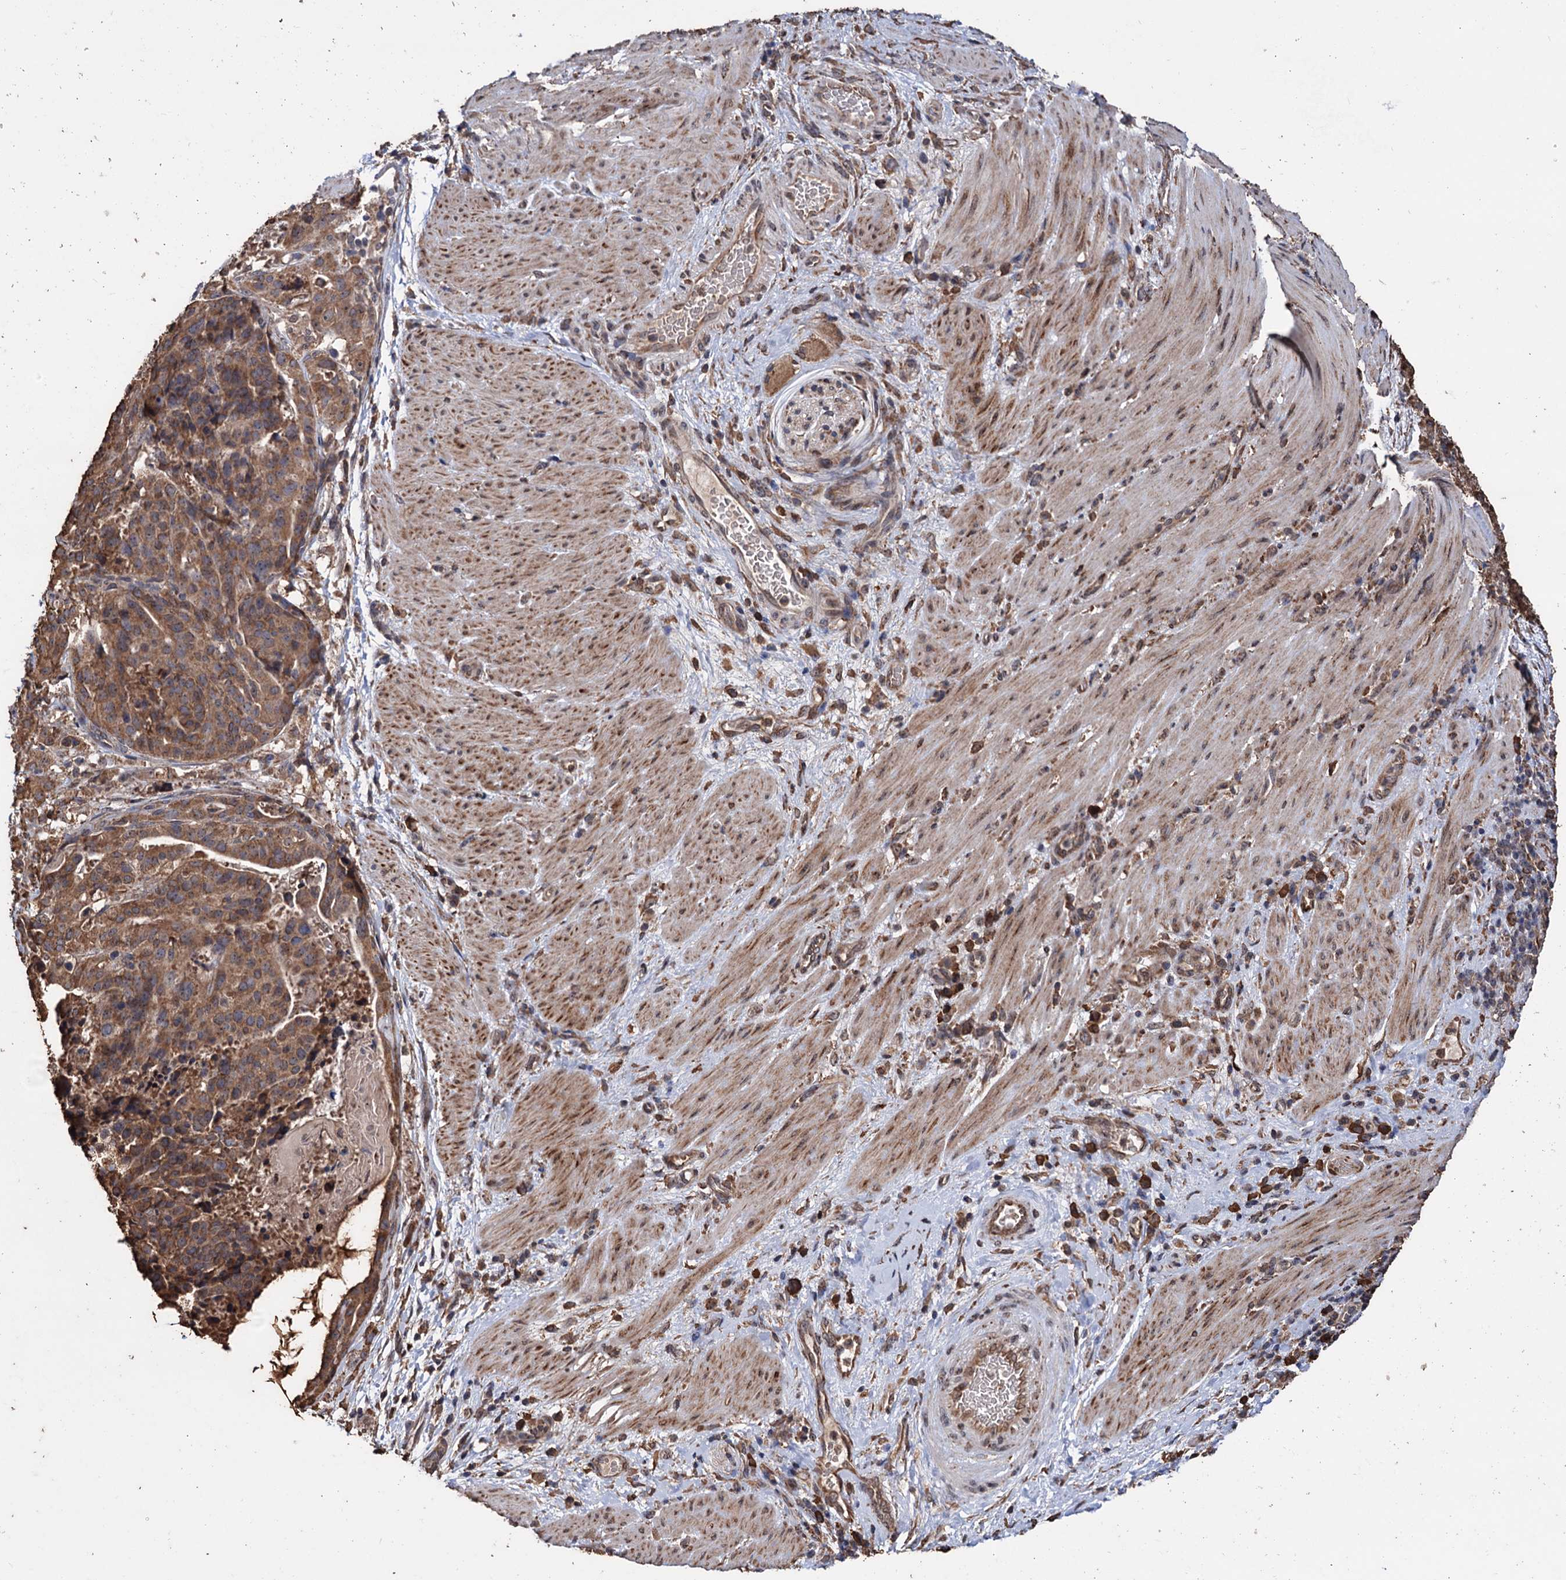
{"staining": {"intensity": "moderate", "quantity": ">75%", "location": "cytoplasmic/membranous"}, "tissue": "stomach cancer", "cell_type": "Tumor cells", "image_type": "cancer", "snomed": [{"axis": "morphology", "description": "Adenocarcinoma, NOS"}, {"axis": "topography", "description": "Stomach"}], "caption": "A brown stain shows moderate cytoplasmic/membranous positivity of a protein in stomach adenocarcinoma tumor cells.", "gene": "TBC1D12", "patient": {"sex": "male", "age": 48}}